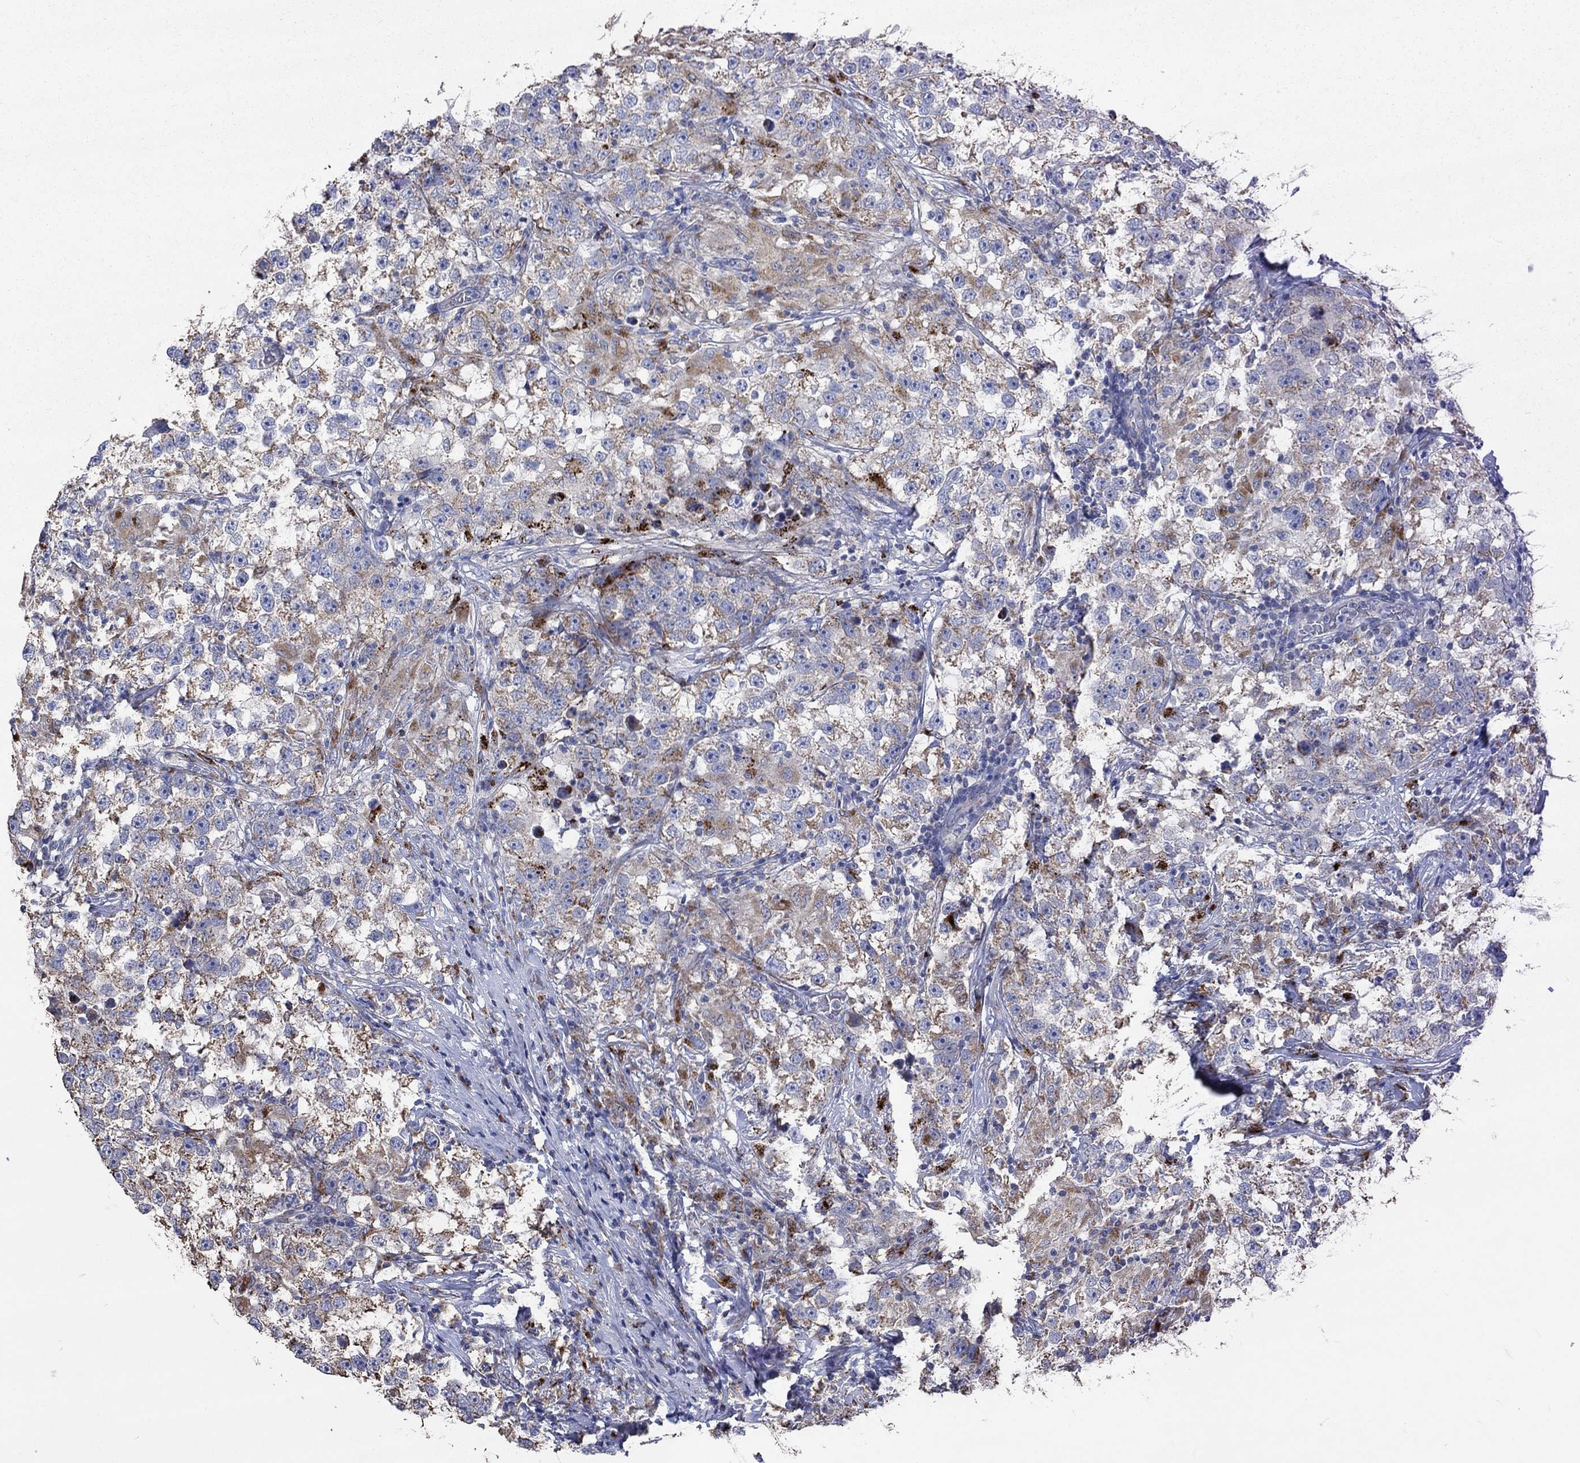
{"staining": {"intensity": "moderate", "quantity": "25%-75%", "location": "cytoplasmic/membranous"}, "tissue": "testis cancer", "cell_type": "Tumor cells", "image_type": "cancer", "snomed": [{"axis": "morphology", "description": "Seminoma, NOS"}, {"axis": "topography", "description": "Testis"}], "caption": "Seminoma (testis) stained with a protein marker shows moderate staining in tumor cells.", "gene": "UGT8", "patient": {"sex": "male", "age": 46}}